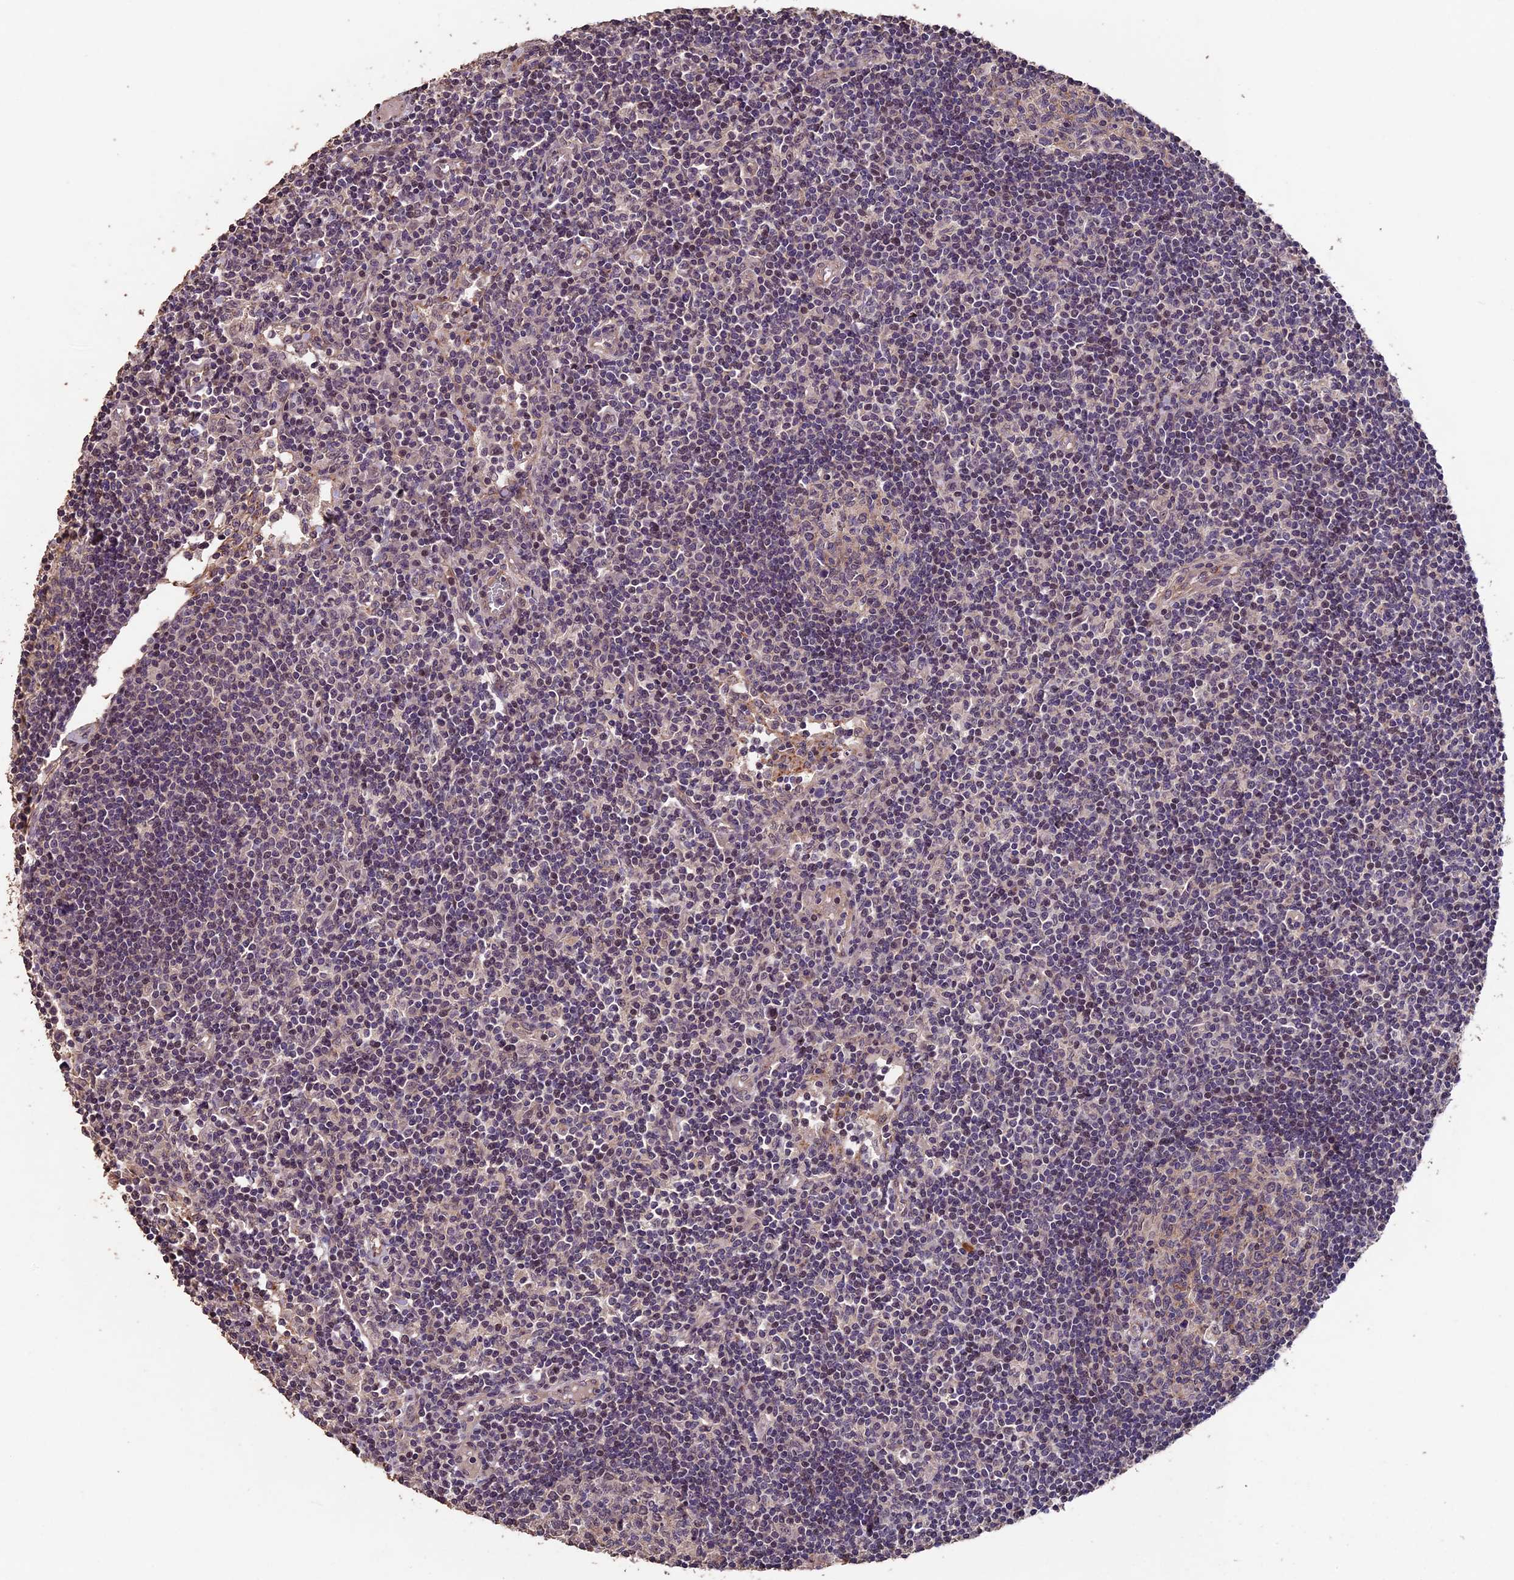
{"staining": {"intensity": "weak", "quantity": "<25%", "location": "cytoplasmic/membranous"}, "tissue": "lymph node", "cell_type": "Germinal center cells", "image_type": "normal", "snomed": [{"axis": "morphology", "description": "Normal tissue, NOS"}, {"axis": "topography", "description": "Lymph node"}], "caption": "The immunohistochemistry photomicrograph has no significant expression in germinal center cells of lymph node.", "gene": "GNB5", "patient": {"sex": "female", "age": 55}}